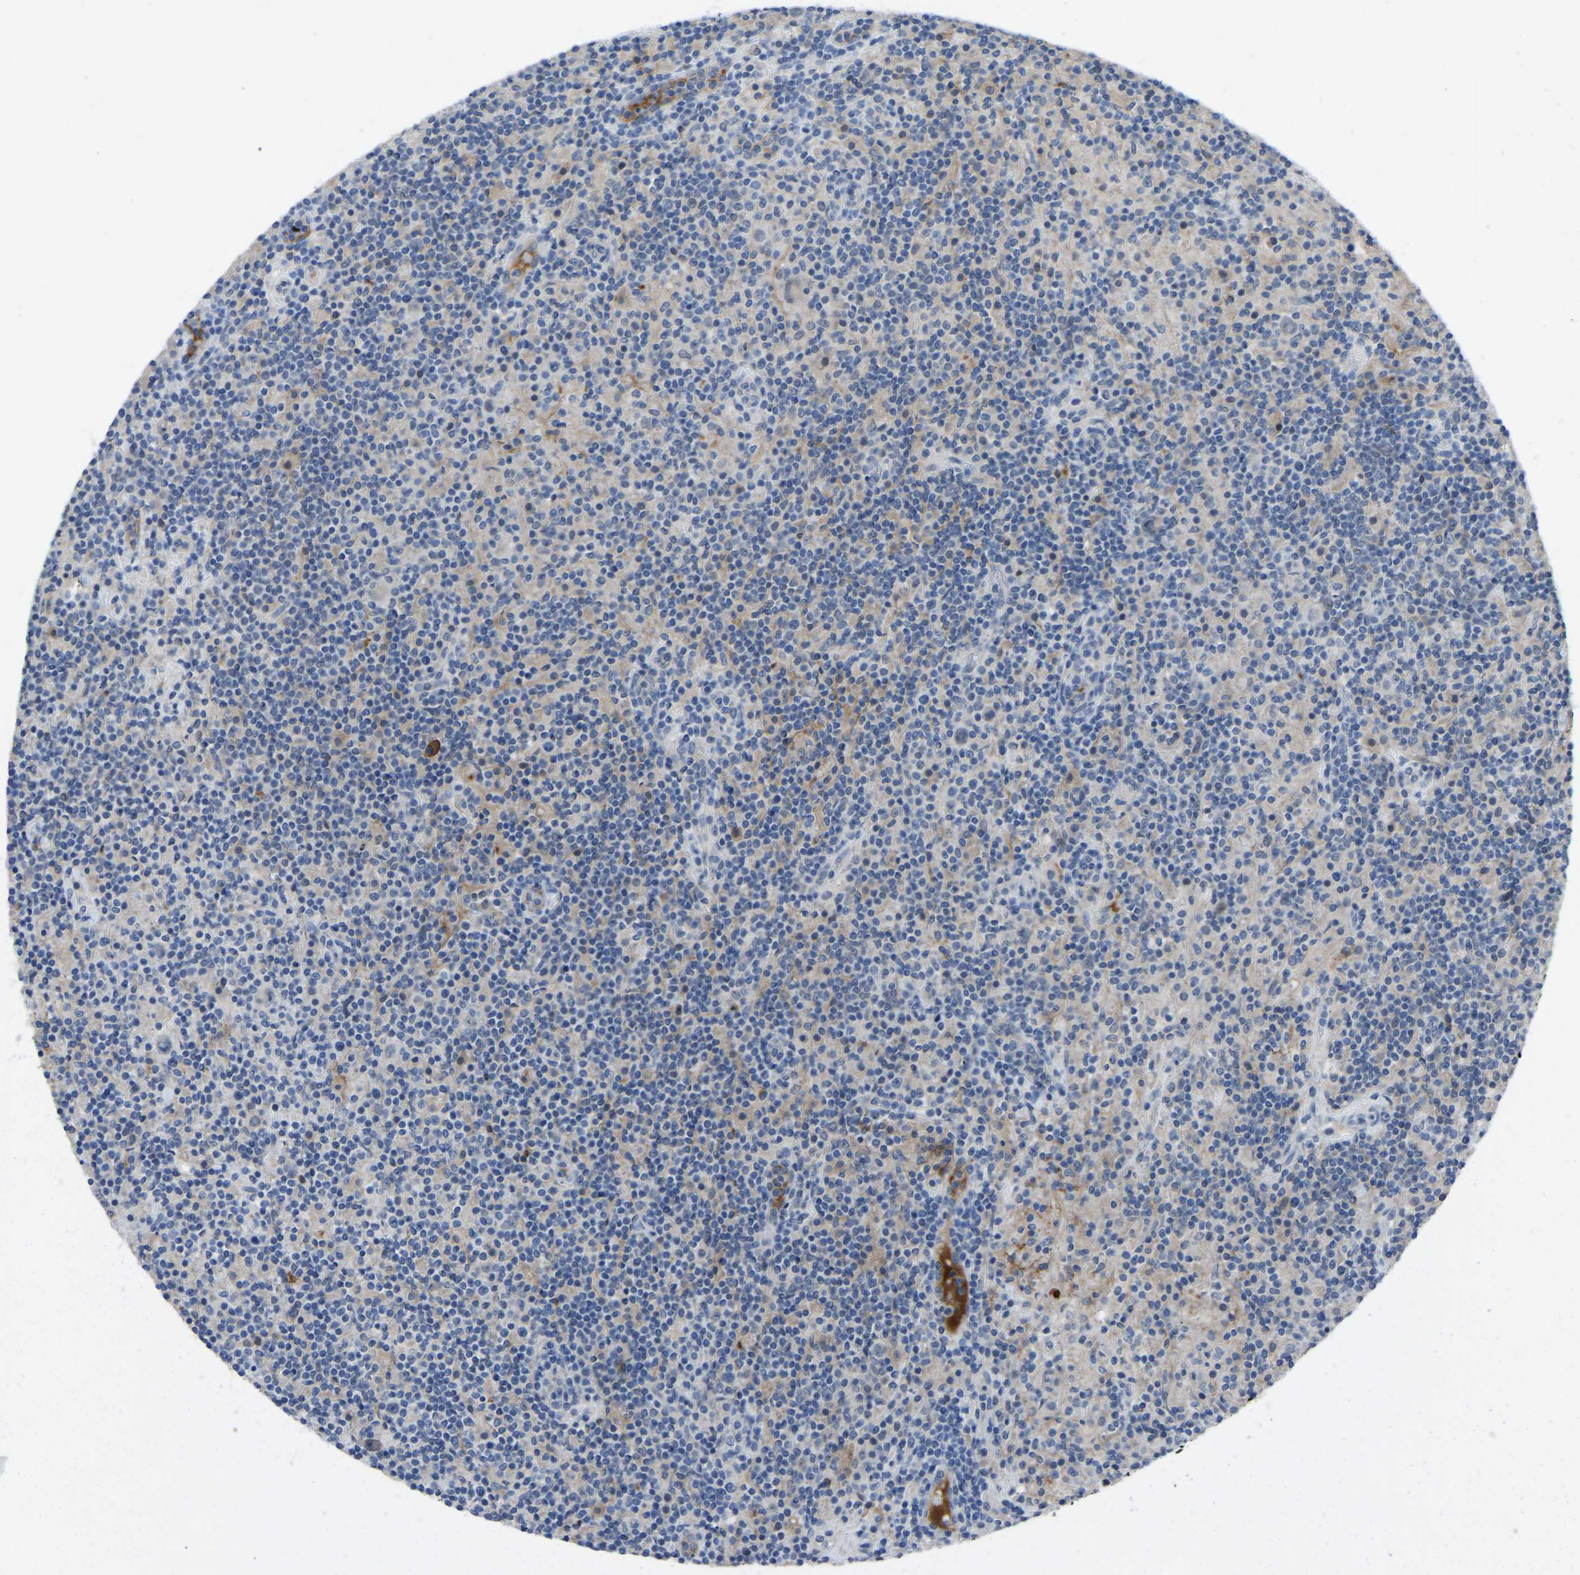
{"staining": {"intensity": "negative", "quantity": "none", "location": "none"}, "tissue": "lymphoma", "cell_type": "Tumor cells", "image_type": "cancer", "snomed": [{"axis": "morphology", "description": "Hodgkin's disease, NOS"}, {"axis": "topography", "description": "Lymph node"}], "caption": "Immunohistochemical staining of lymphoma exhibits no significant staining in tumor cells.", "gene": "FHIT", "patient": {"sex": "male", "age": 70}}